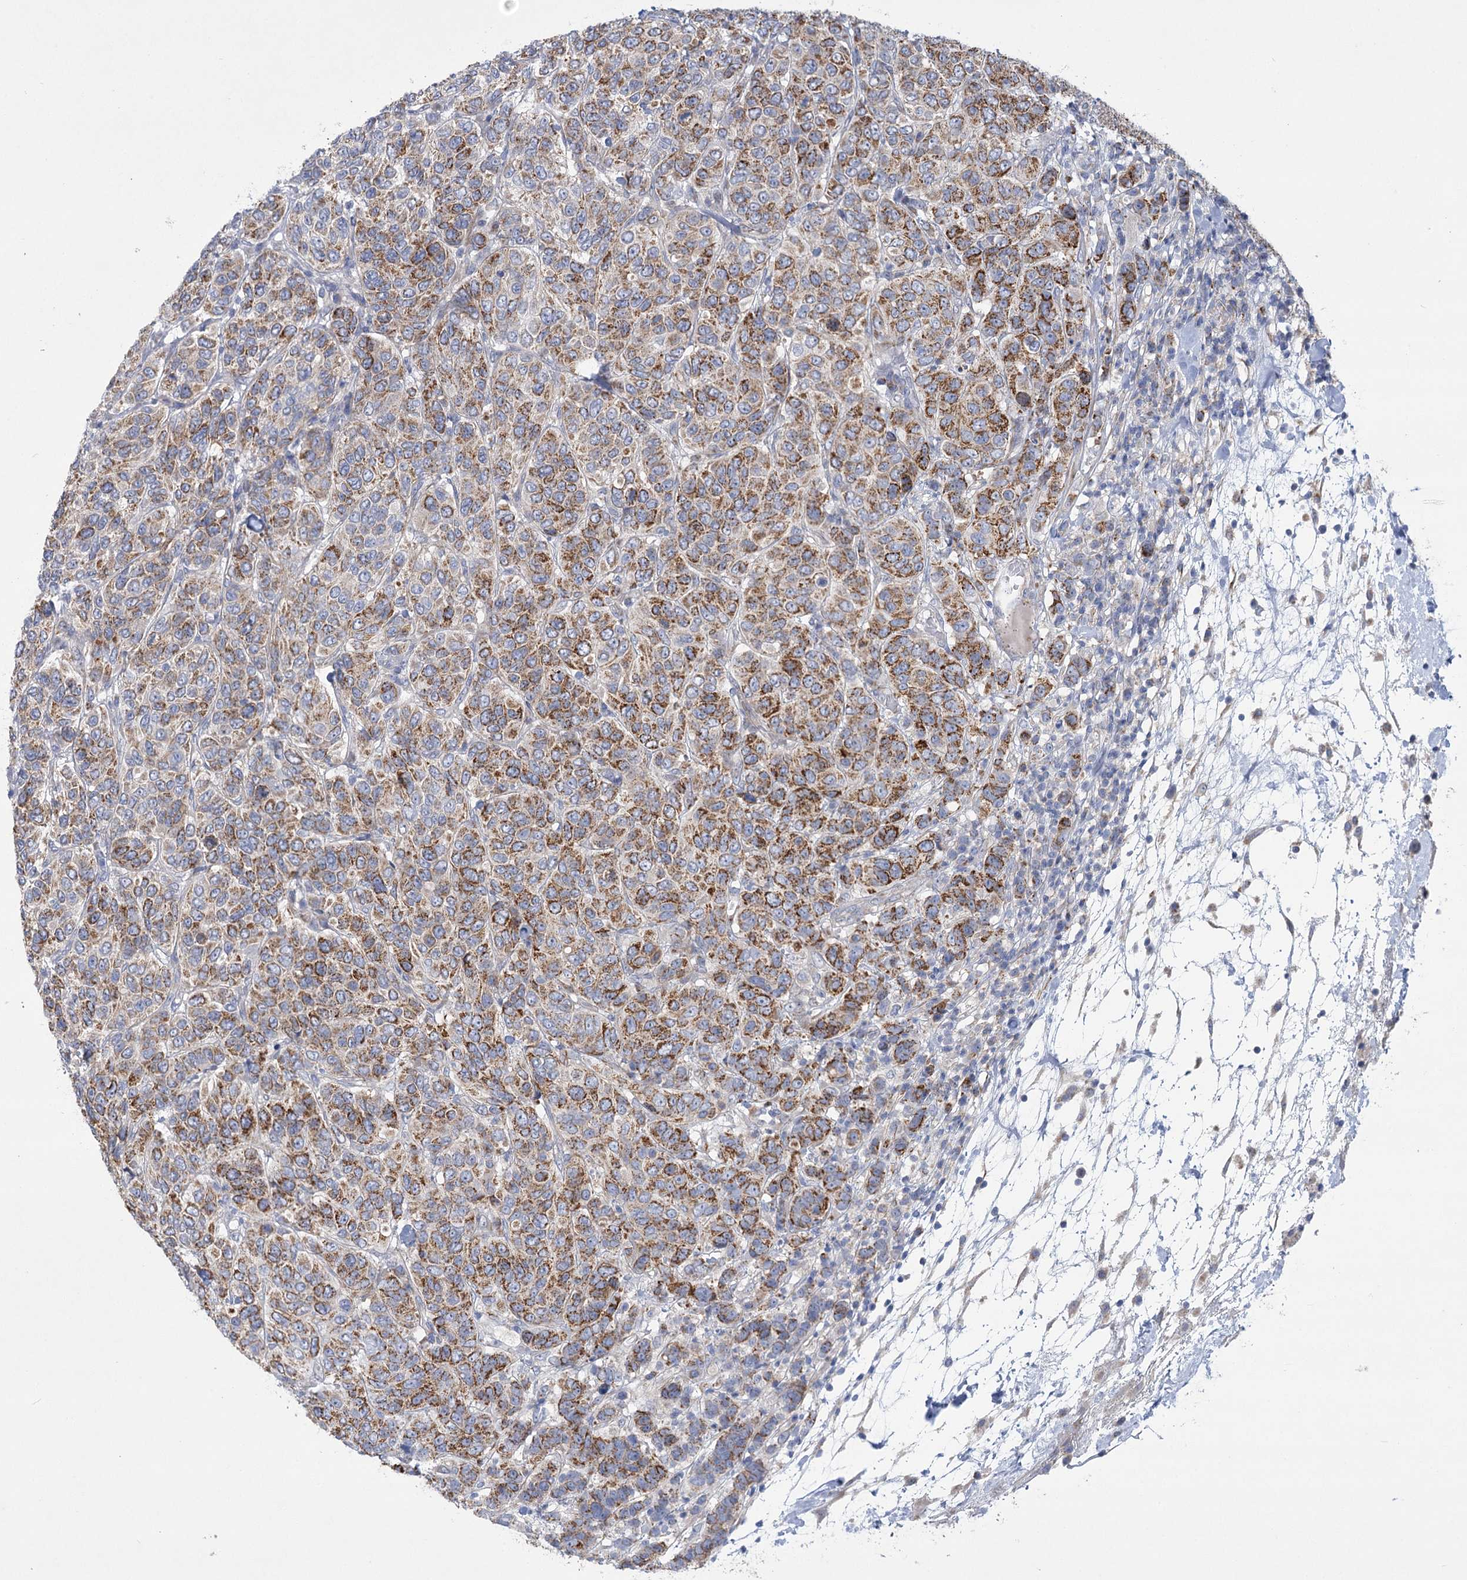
{"staining": {"intensity": "moderate", "quantity": "25%-75%", "location": "cytoplasmic/membranous"}, "tissue": "breast cancer", "cell_type": "Tumor cells", "image_type": "cancer", "snomed": [{"axis": "morphology", "description": "Duct carcinoma"}, {"axis": "topography", "description": "Breast"}], "caption": "A high-resolution image shows immunohistochemistry (IHC) staining of breast infiltrating ductal carcinoma, which displays moderate cytoplasmic/membranous staining in approximately 25%-75% of tumor cells.", "gene": "DHTKD1", "patient": {"sex": "female", "age": 55}}